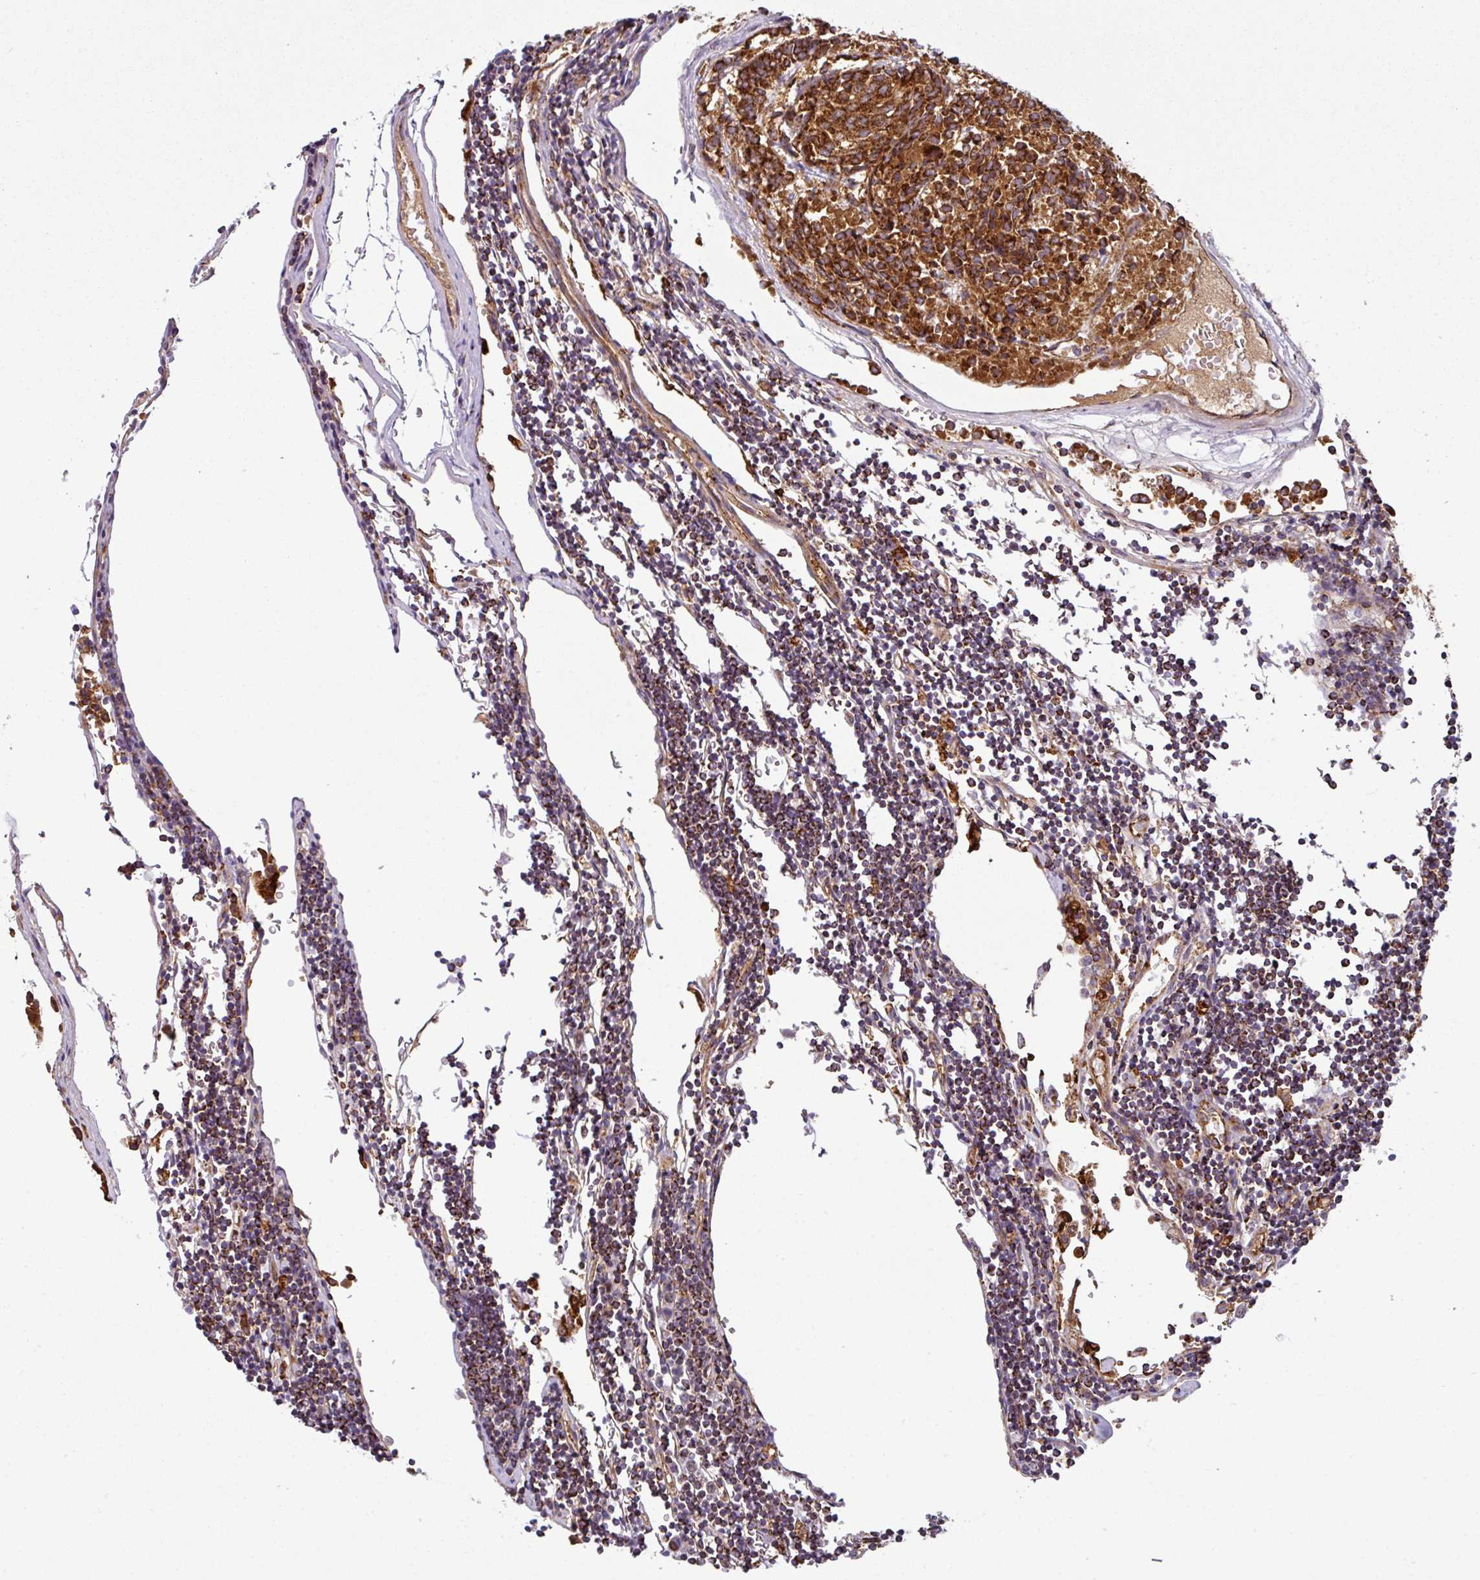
{"staining": {"intensity": "strong", "quantity": ">75%", "location": "cytoplasmic/membranous"}, "tissue": "carcinoid", "cell_type": "Tumor cells", "image_type": "cancer", "snomed": [{"axis": "morphology", "description": "Carcinoid, malignant, NOS"}, {"axis": "topography", "description": "Pancreas"}], "caption": "IHC (DAB) staining of human malignant carcinoid demonstrates strong cytoplasmic/membranous protein positivity in about >75% of tumor cells.", "gene": "PRELID3B", "patient": {"sex": "female", "age": 54}}